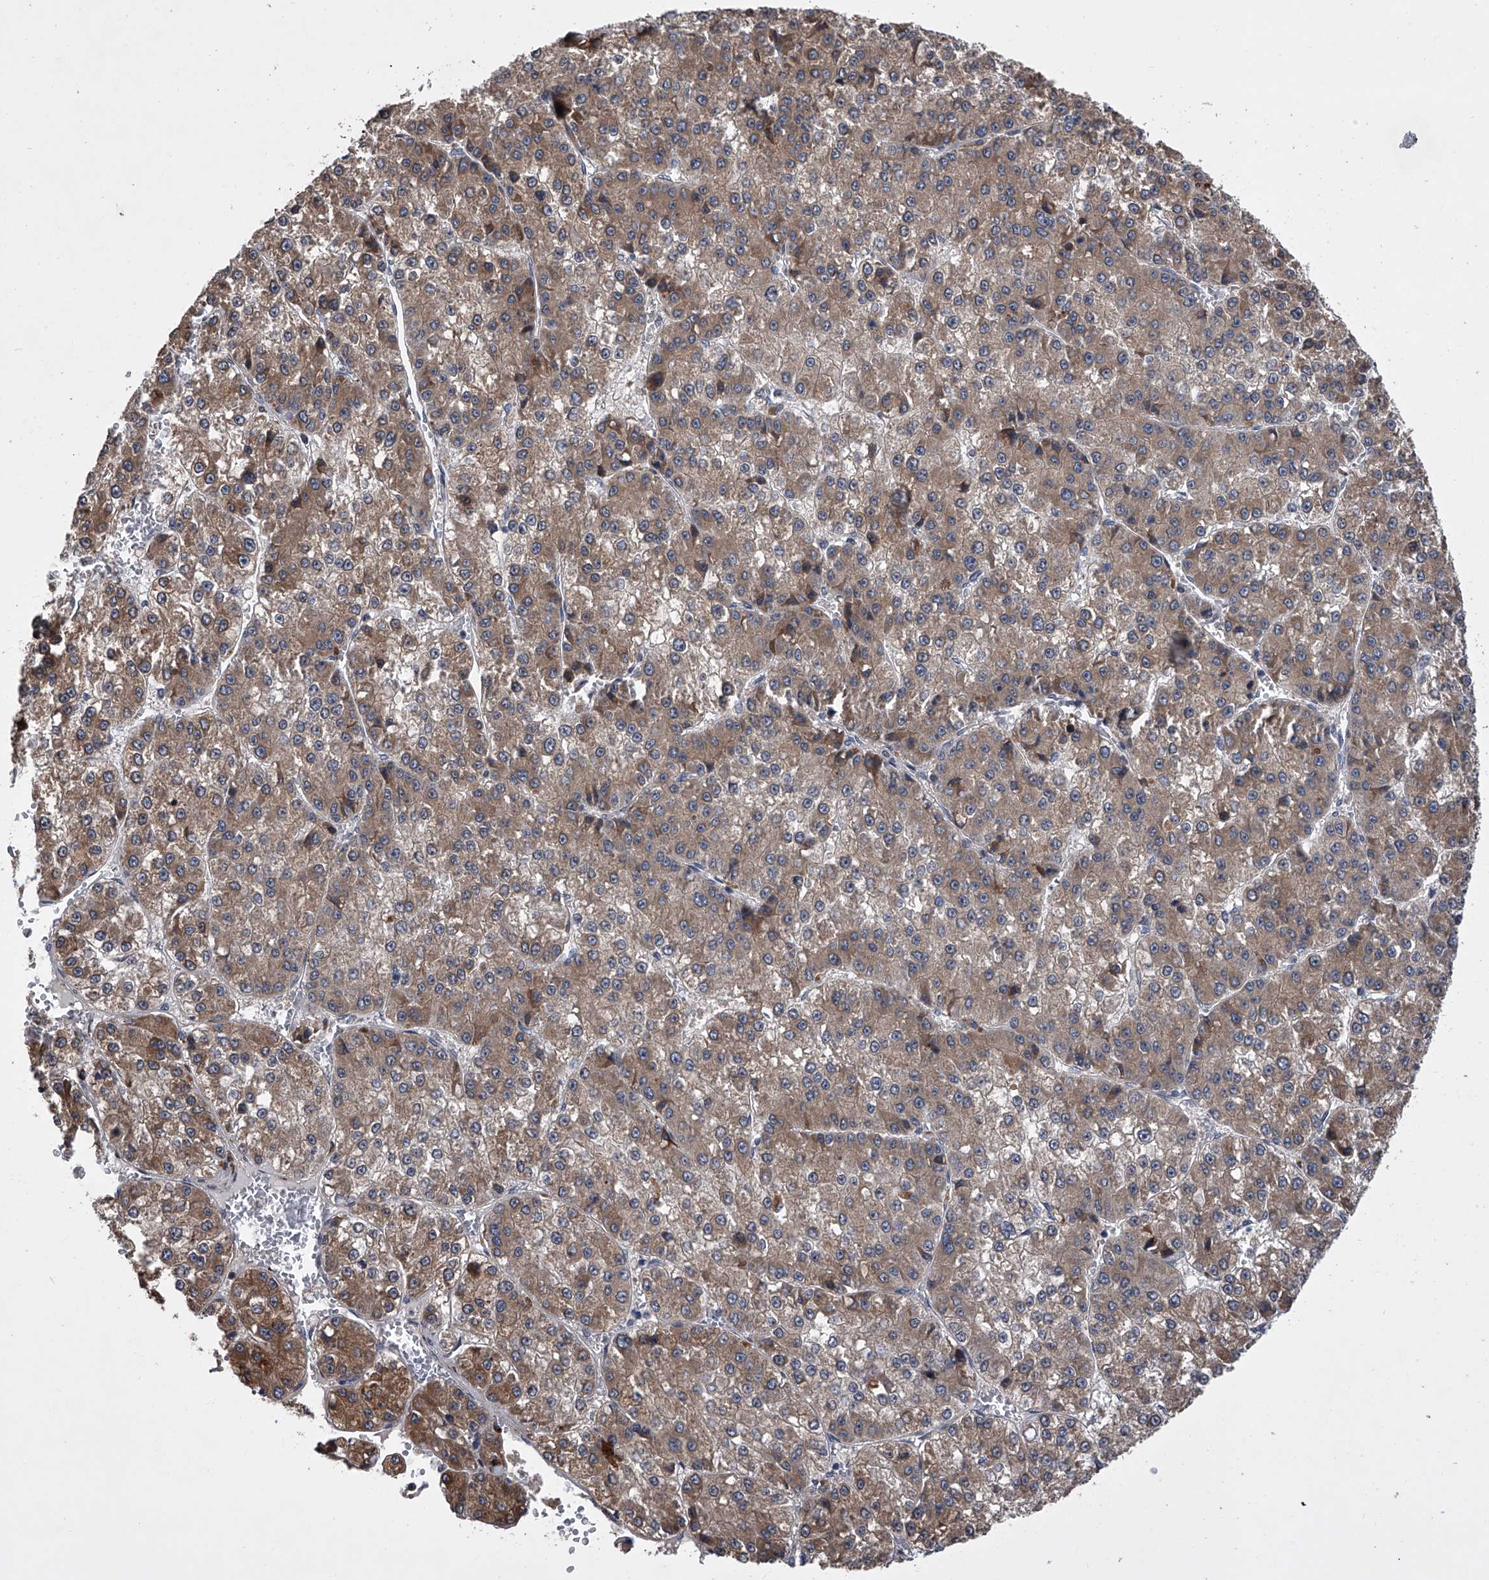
{"staining": {"intensity": "moderate", "quantity": ">75%", "location": "cytoplasmic/membranous"}, "tissue": "liver cancer", "cell_type": "Tumor cells", "image_type": "cancer", "snomed": [{"axis": "morphology", "description": "Carcinoma, Hepatocellular, NOS"}, {"axis": "topography", "description": "Liver"}], "caption": "Human hepatocellular carcinoma (liver) stained with a brown dye shows moderate cytoplasmic/membranous positive expression in about >75% of tumor cells.", "gene": "TRIM8", "patient": {"sex": "female", "age": 73}}